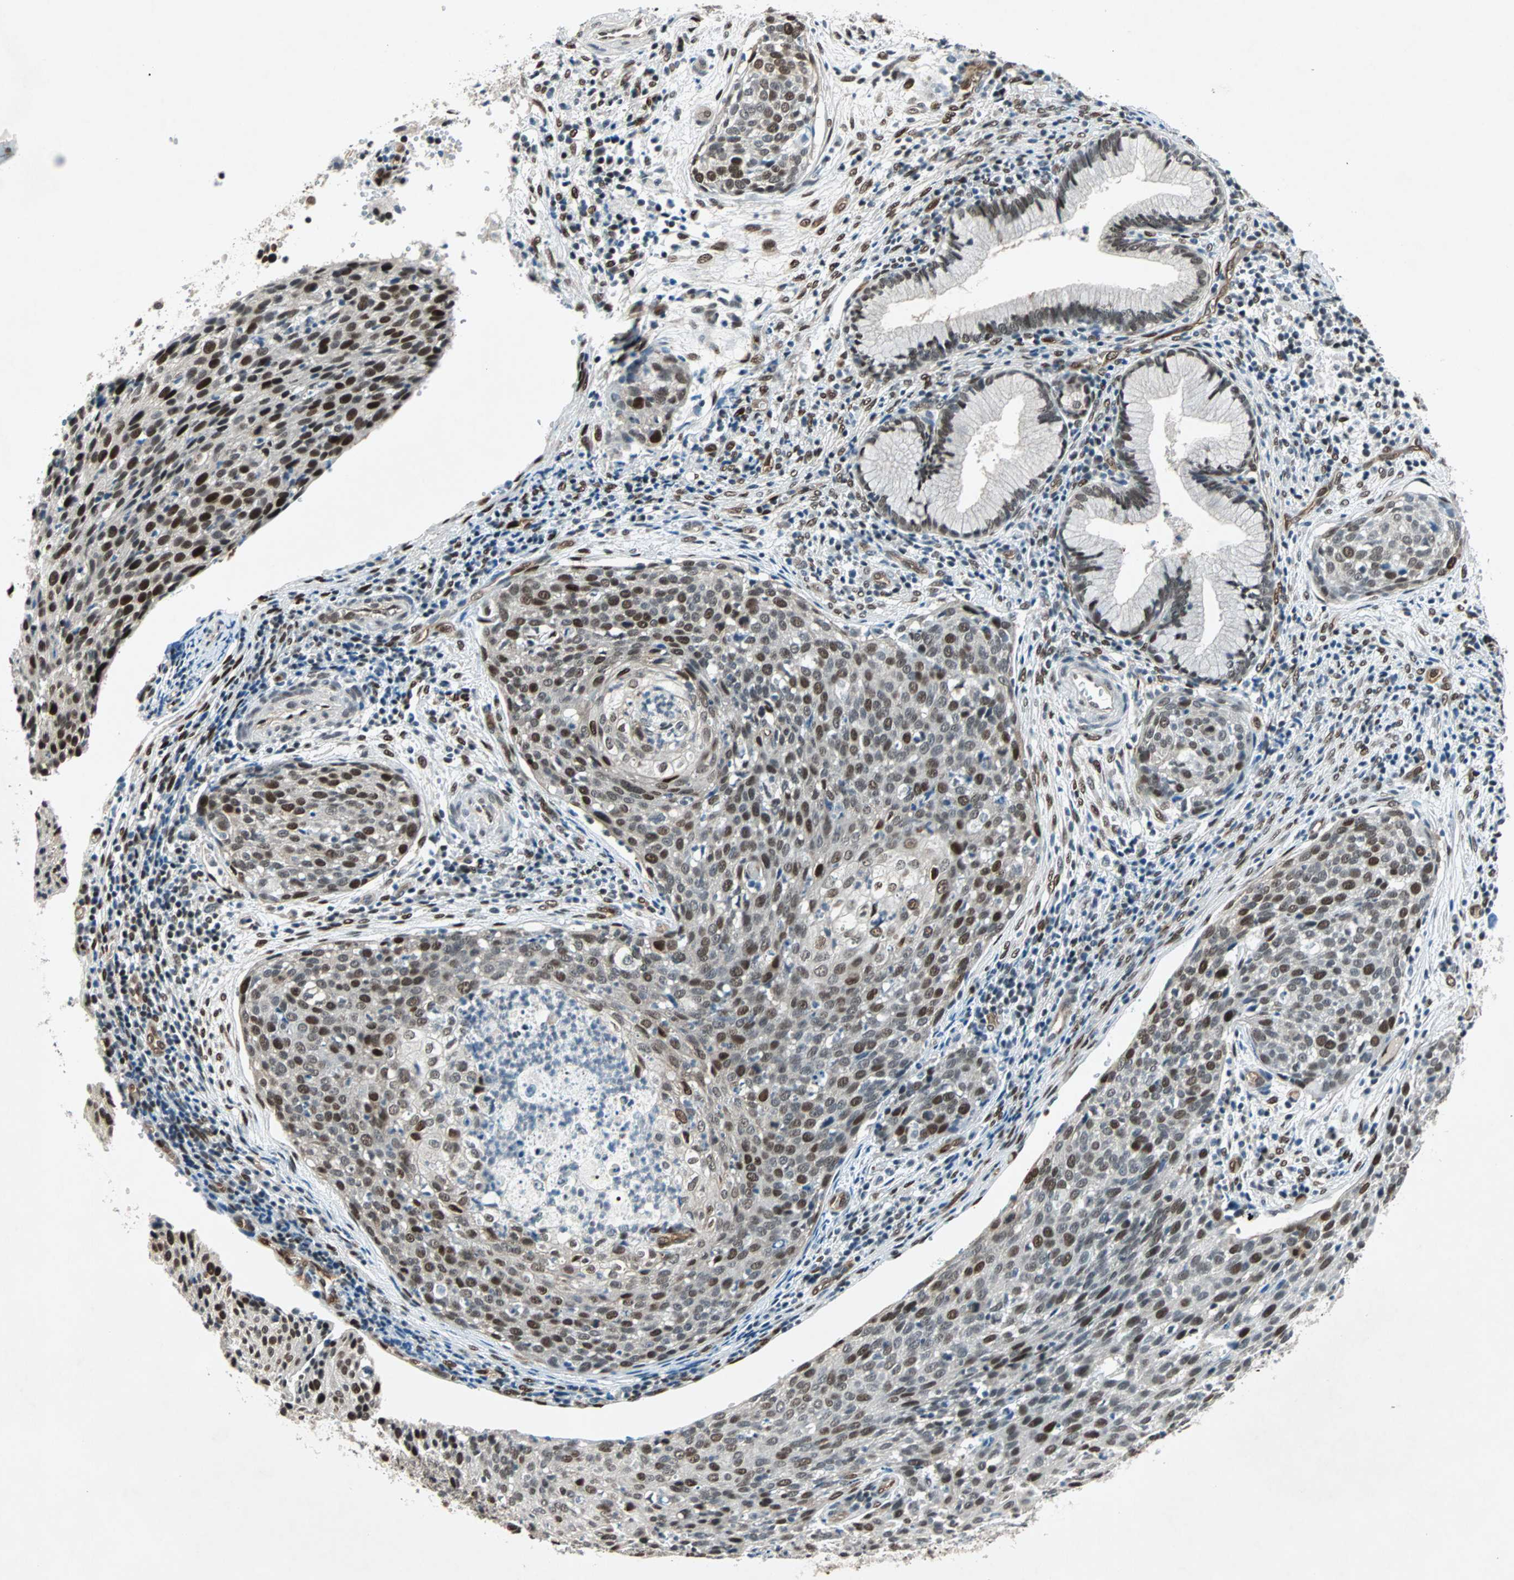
{"staining": {"intensity": "strong", "quantity": ">75%", "location": "nuclear"}, "tissue": "cervical cancer", "cell_type": "Tumor cells", "image_type": "cancer", "snomed": [{"axis": "morphology", "description": "Squamous cell carcinoma, NOS"}, {"axis": "topography", "description": "Cervix"}], "caption": "Immunohistochemistry (IHC) (DAB) staining of cervical cancer (squamous cell carcinoma) shows strong nuclear protein positivity in about >75% of tumor cells.", "gene": "WWTR1", "patient": {"sex": "female", "age": 38}}